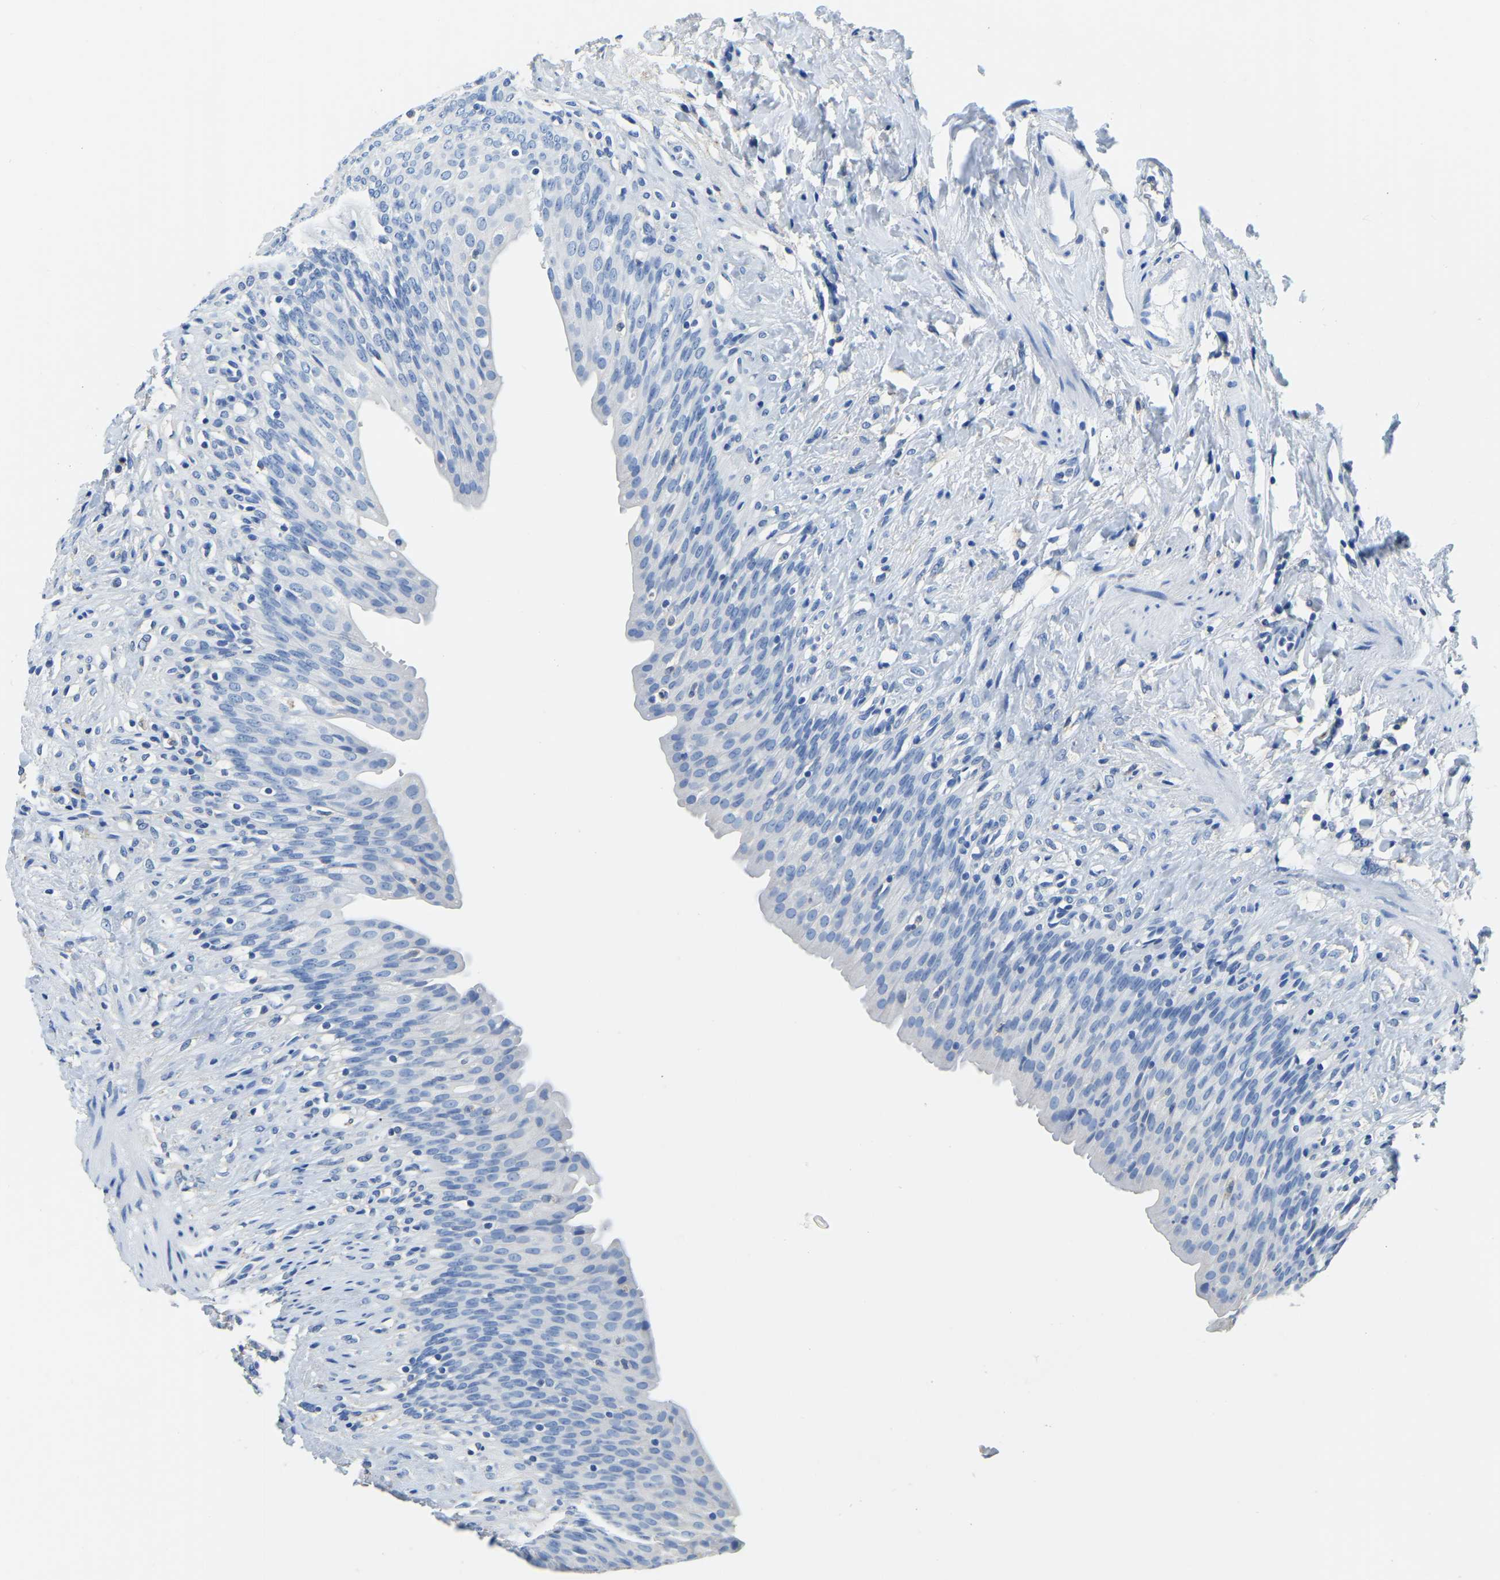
{"staining": {"intensity": "negative", "quantity": "none", "location": "none"}, "tissue": "urinary bladder", "cell_type": "Urothelial cells", "image_type": "normal", "snomed": [{"axis": "morphology", "description": "Normal tissue, NOS"}, {"axis": "topography", "description": "Urinary bladder"}], "caption": "Immunohistochemical staining of unremarkable urinary bladder displays no significant staining in urothelial cells. The staining was performed using DAB (3,3'-diaminobenzidine) to visualize the protein expression in brown, while the nuclei were stained in blue with hematoxylin (Magnification: 20x).", "gene": "ZDHHC13", "patient": {"sex": "female", "age": 79}}